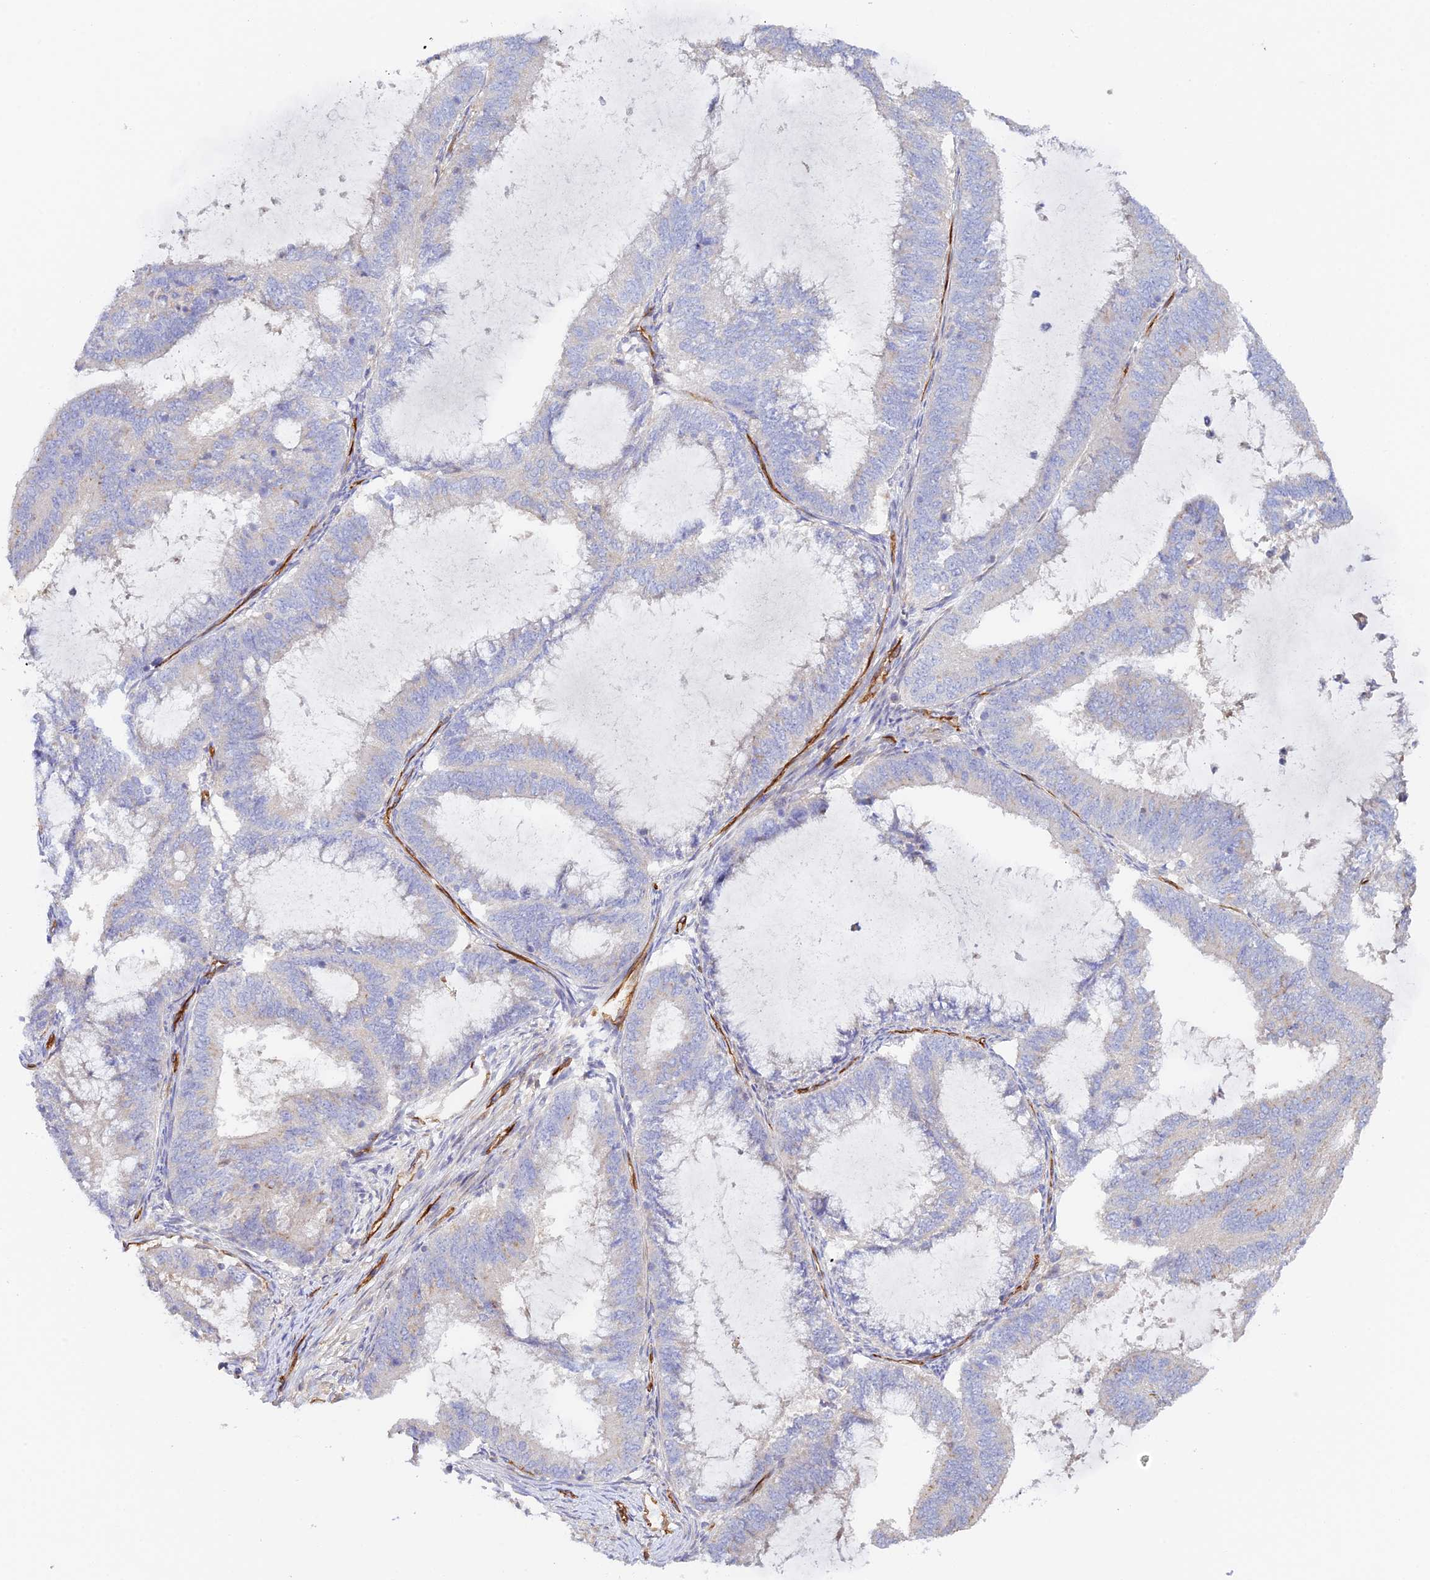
{"staining": {"intensity": "negative", "quantity": "none", "location": "none"}, "tissue": "endometrial cancer", "cell_type": "Tumor cells", "image_type": "cancer", "snomed": [{"axis": "morphology", "description": "Adenocarcinoma, NOS"}, {"axis": "topography", "description": "Endometrium"}], "caption": "This image is of endometrial cancer (adenocarcinoma) stained with IHC to label a protein in brown with the nuclei are counter-stained blue. There is no staining in tumor cells.", "gene": "MYO9A", "patient": {"sex": "female", "age": 51}}